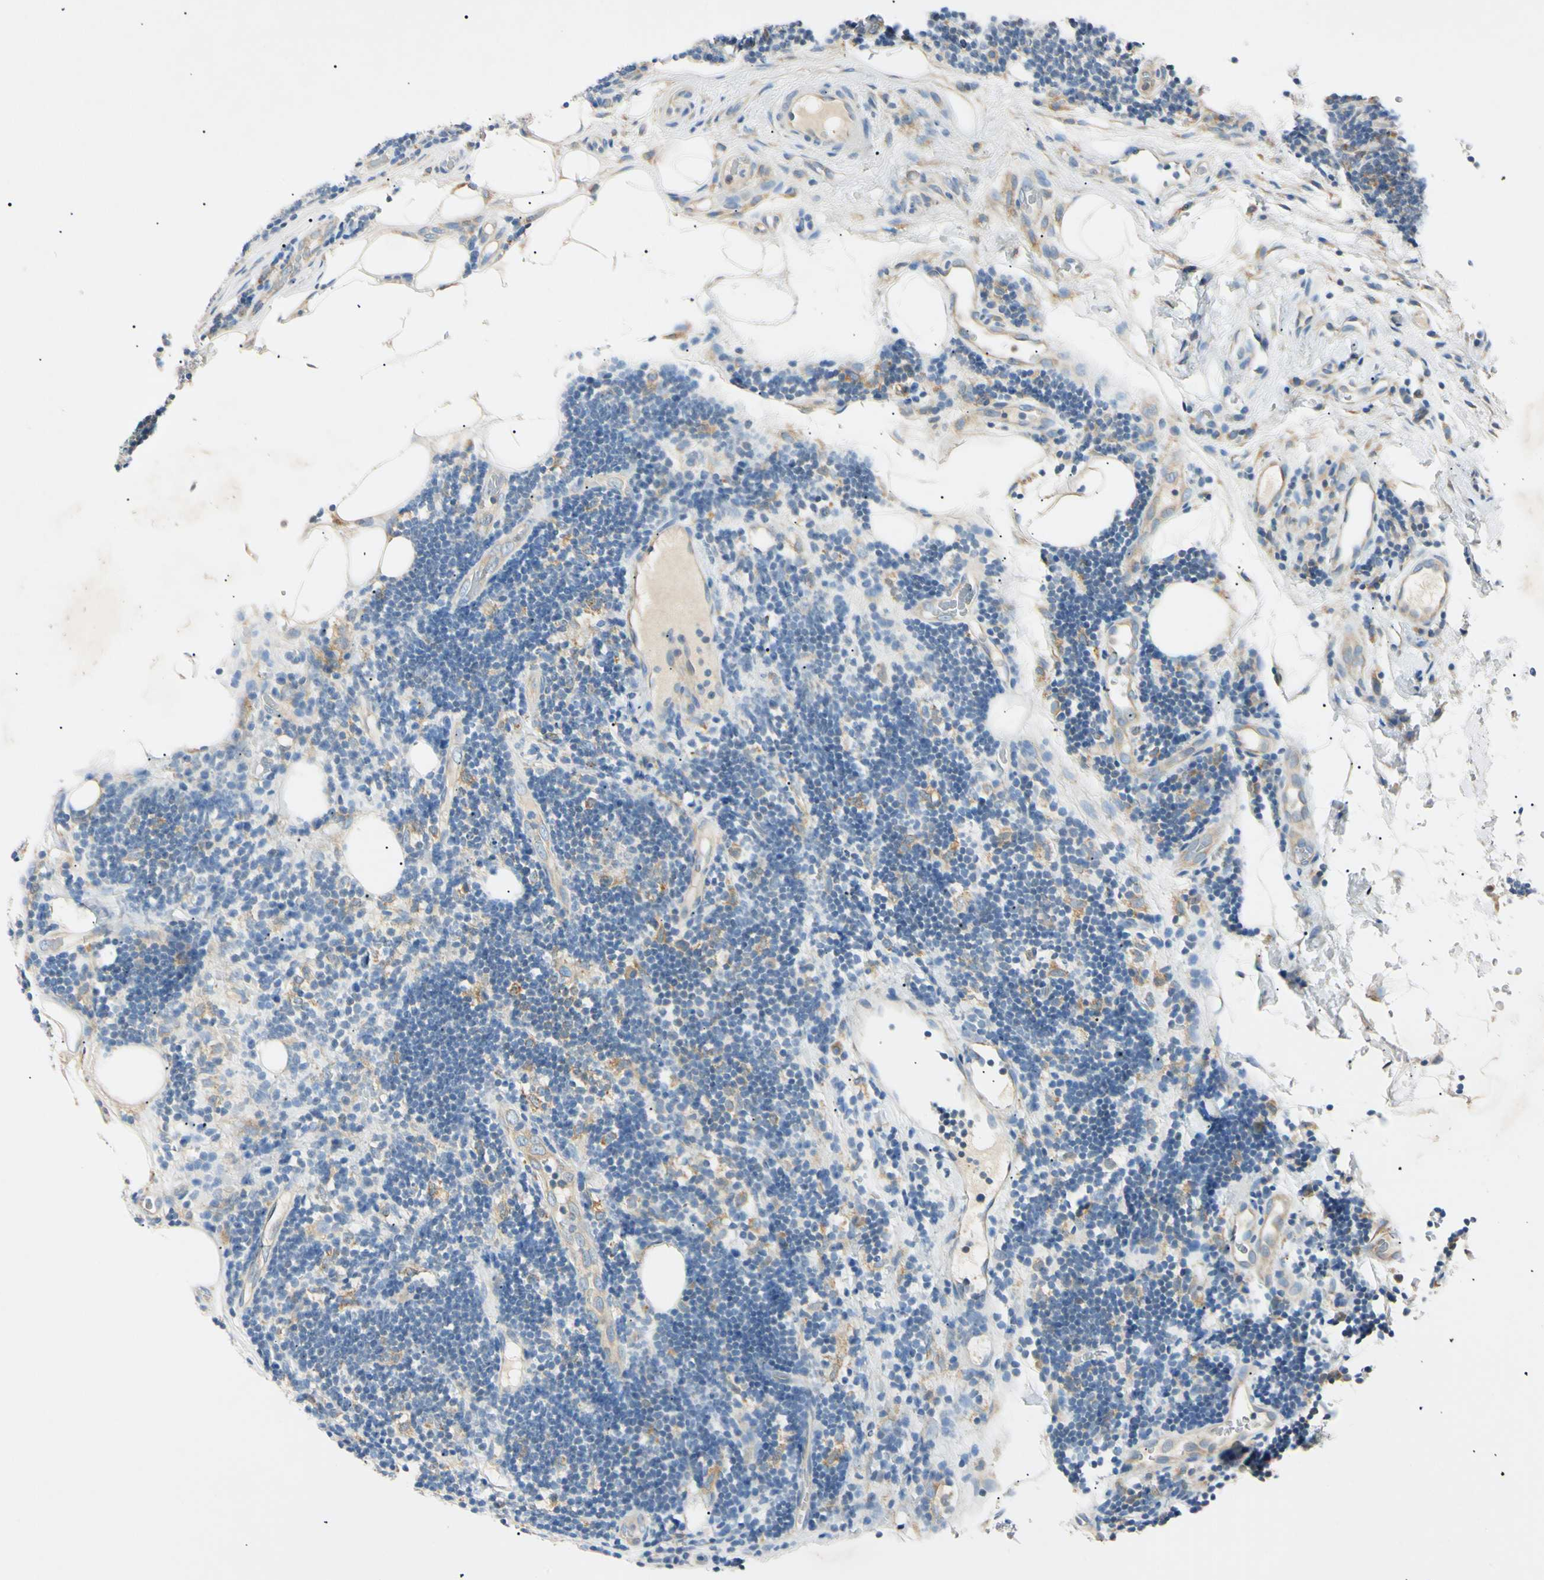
{"staining": {"intensity": "weak", "quantity": "<25%", "location": "cytoplasmic/membranous"}, "tissue": "lymphoma", "cell_type": "Tumor cells", "image_type": "cancer", "snomed": [{"axis": "morphology", "description": "Malignant lymphoma, non-Hodgkin's type, Low grade"}, {"axis": "topography", "description": "Lymph node"}], "caption": "Tumor cells are negative for brown protein staining in low-grade malignant lymphoma, non-Hodgkin's type. The staining was performed using DAB to visualize the protein expression in brown, while the nuclei were stained in blue with hematoxylin (Magnification: 20x).", "gene": "DNAJB12", "patient": {"sex": "male", "age": 83}}